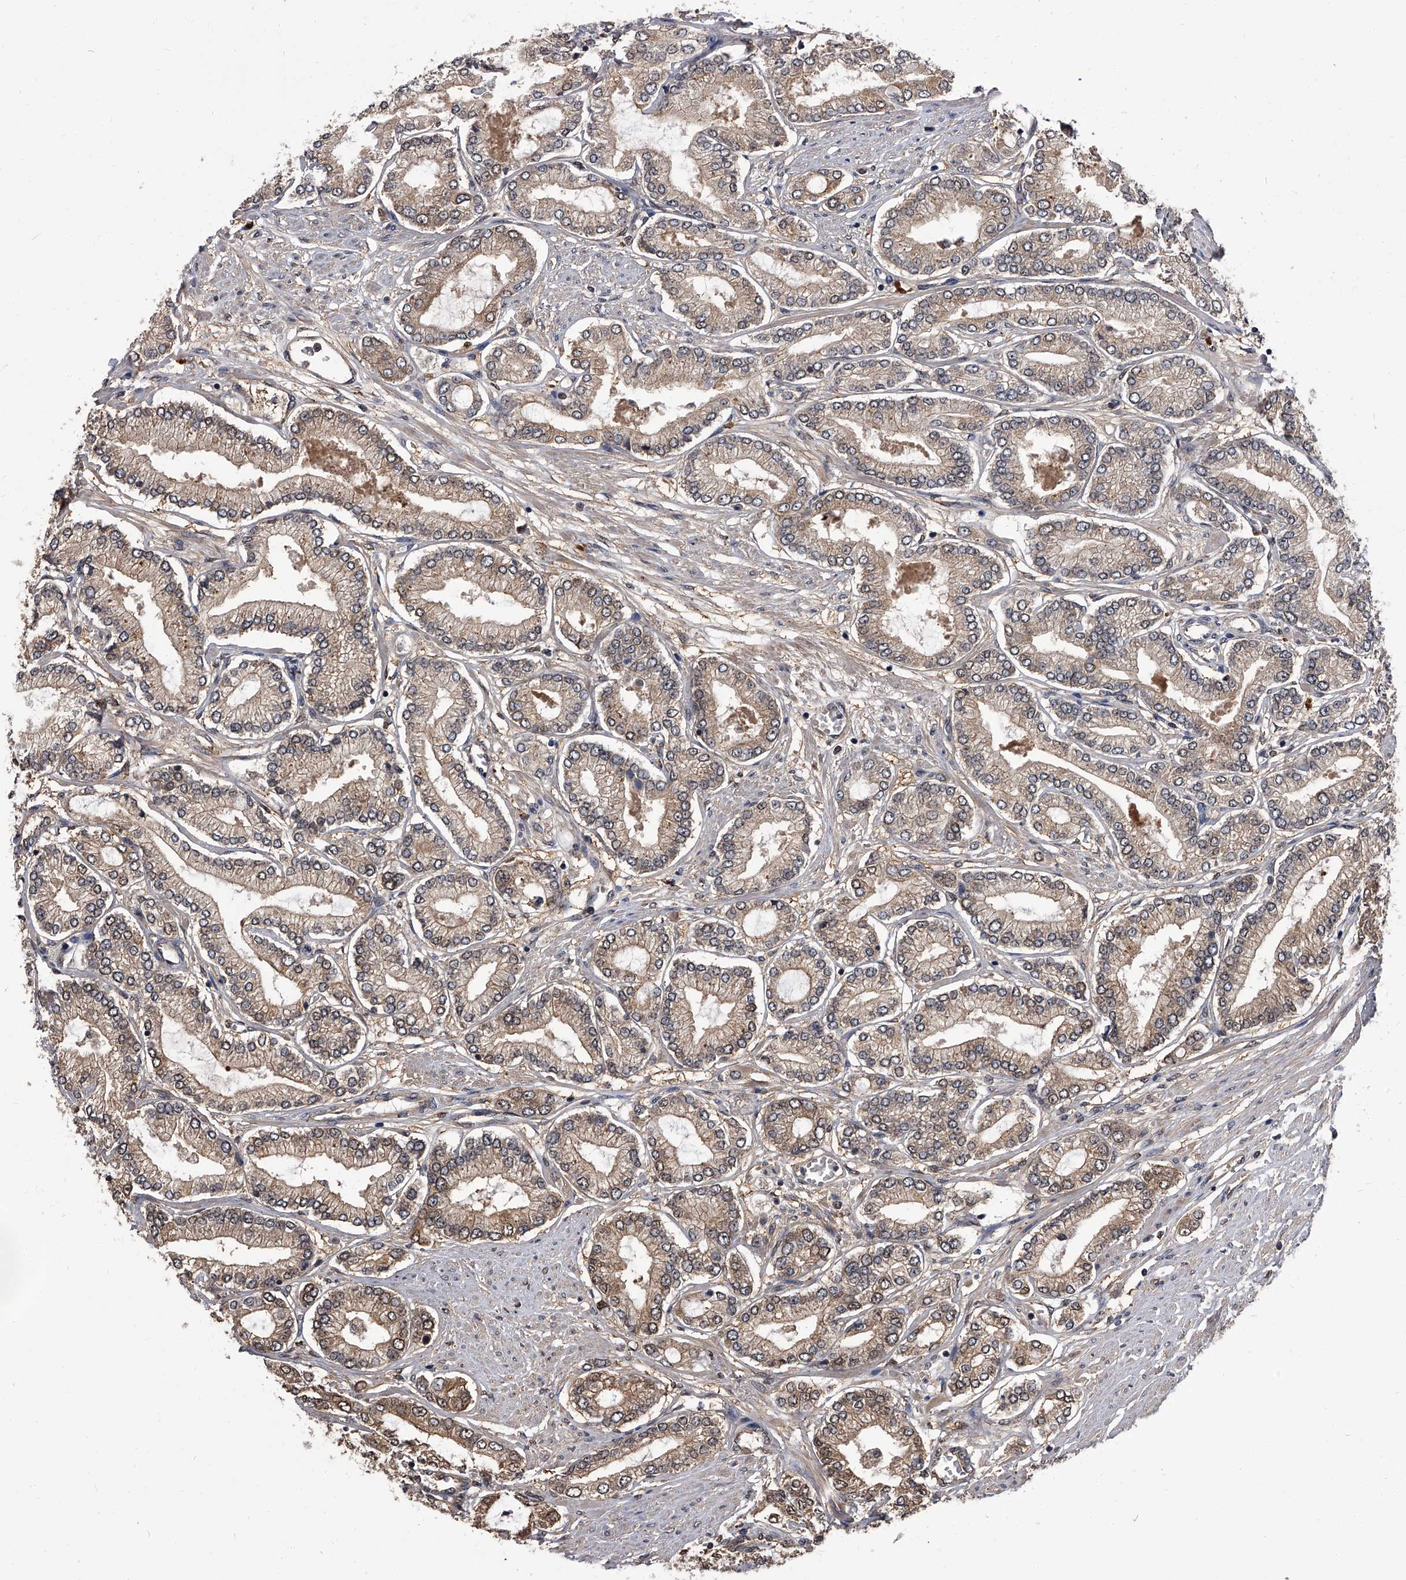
{"staining": {"intensity": "weak", "quantity": ">75%", "location": "cytoplasmic/membranous"}, "tissue": "prostate cancer", "cell_type": "Tumor cells", "image_type": "cancer", "snomed": [{"axis": "morphology", "description": "Adenocarcinoma, Low grade"}, {"axis": "topography", "description": "Prostate"}], "caption": "An image of prostate low-grade adenocarcinoma stained for a protein shows weak cytoplasmic/membranous brown staining in tumor cells.", "gene": "SLC18B1", "patient": {"sex": "male", "age": 63}}